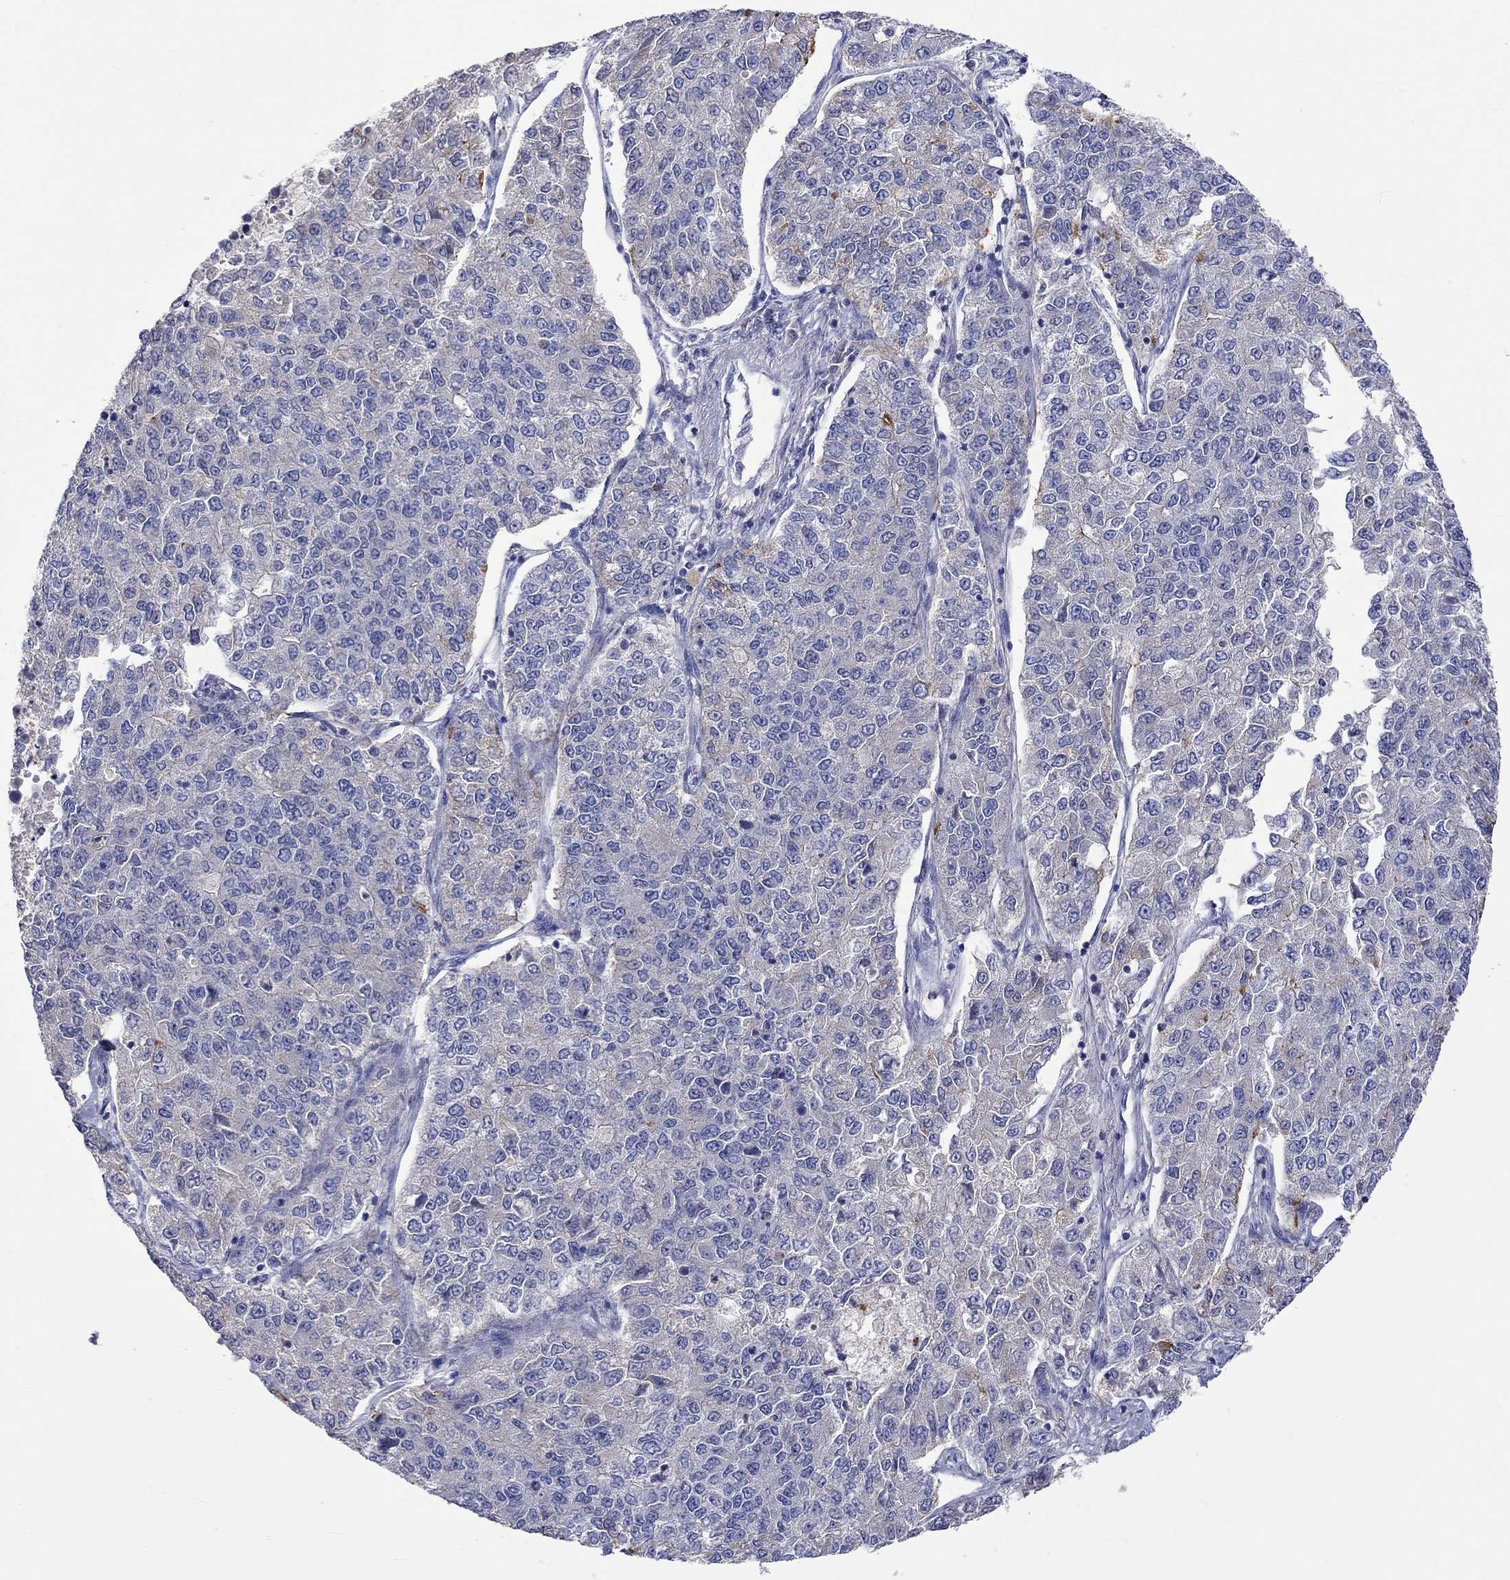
{"staining": {"intensity": "weak", "quantity": "<25%", "location": "cytoplasmic/membranous"}, "tissue": "lung cancer", "cell_type": "Tumor cells", "image_type": "cancer", "snomed": [{"axis": "morphology", "description": "Adenocarcinoma, NOS"}, {"axis": "topography", "description": "Lung"}], "caption": "Lung cancer (adenocarcinoma) was stained to show a protein in brown. There is no significant expression in tumor cells.", "gene": "LRFN4", "patient": {"sex": "male", "age": 49}}